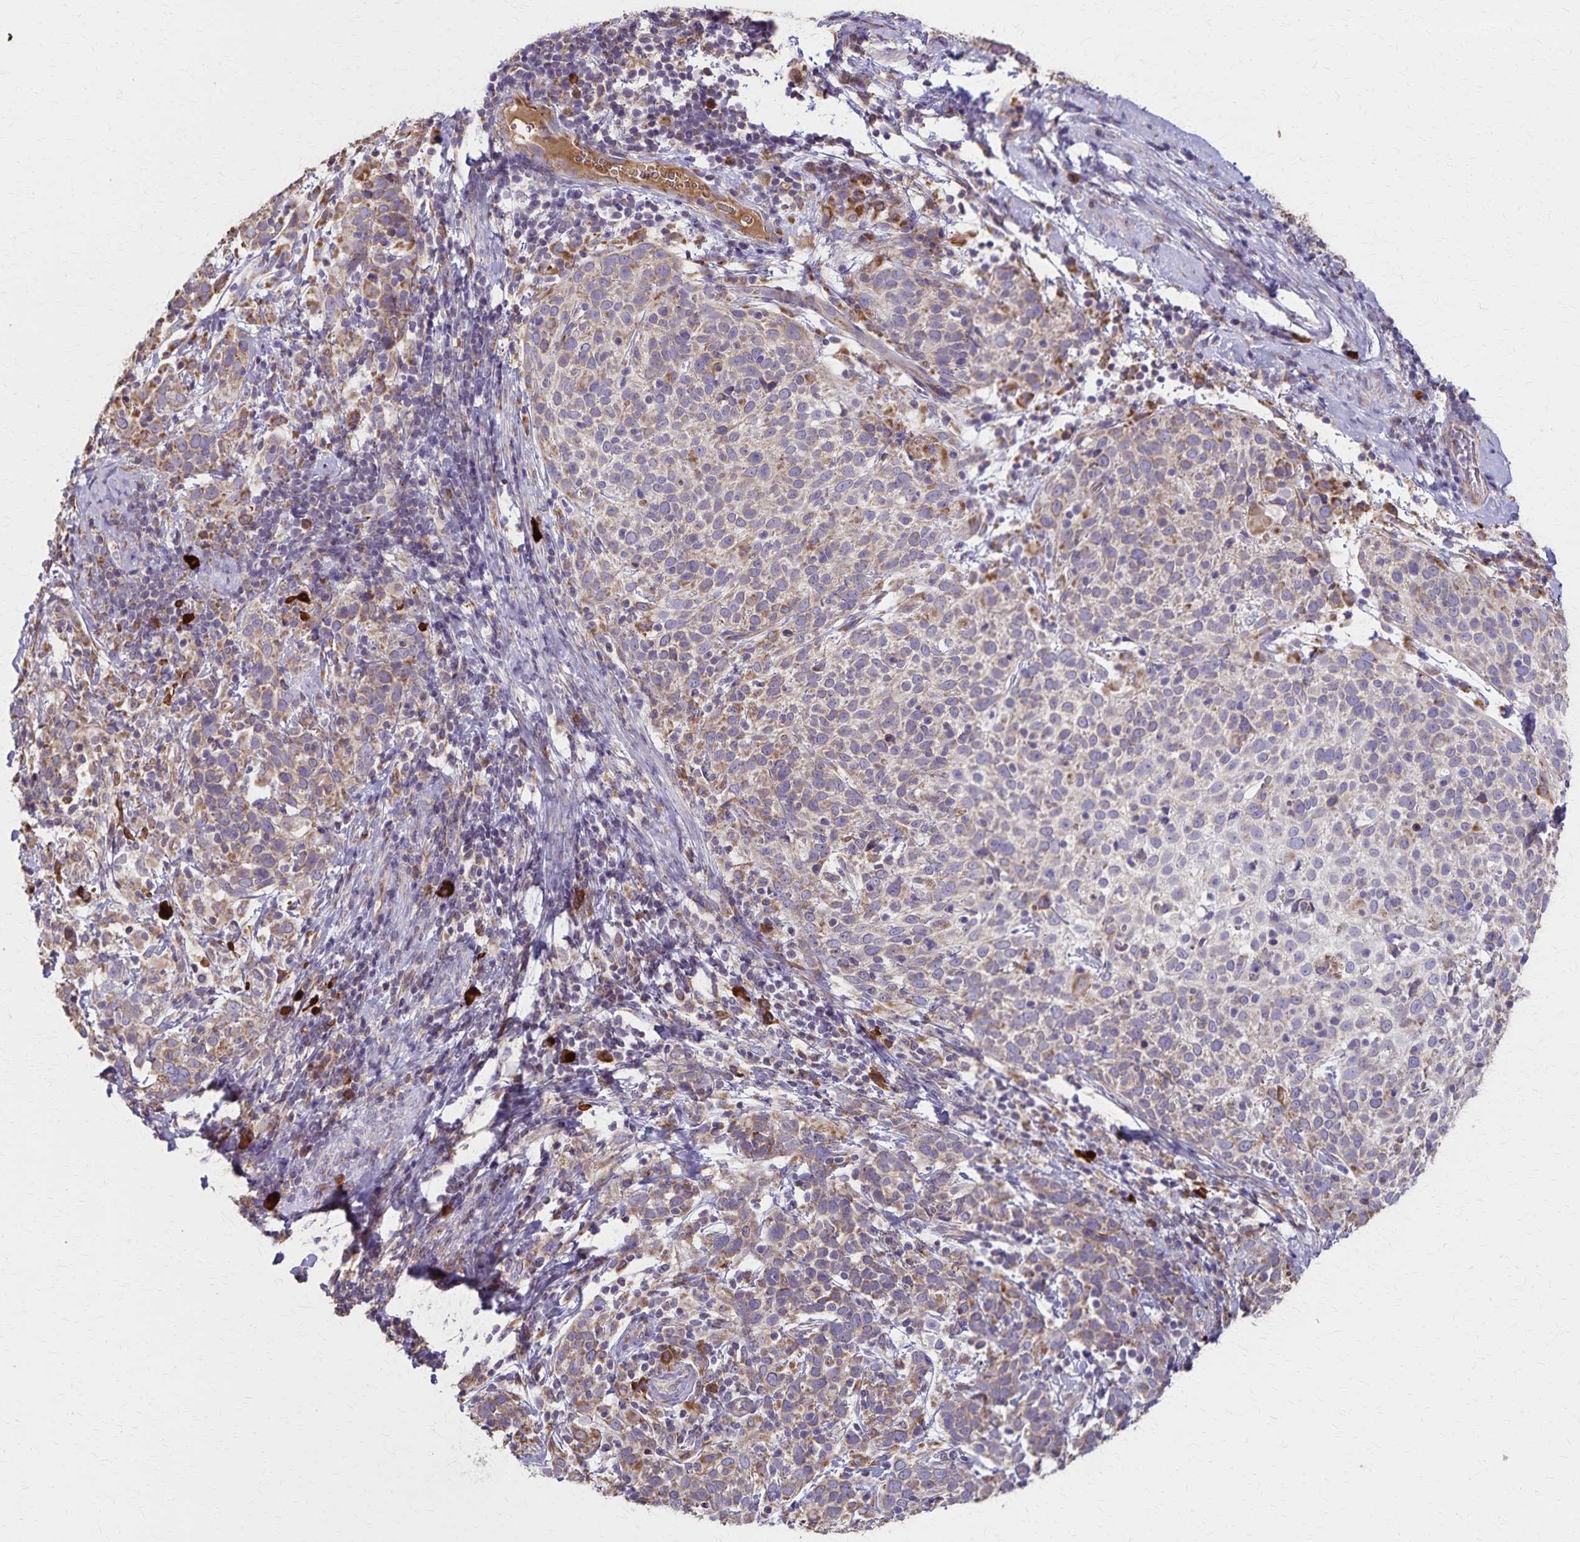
{"staining": {"intensity": "weak", "quantity": "25%-75%", "location": "cytoplasmic/membranous"}, "tissue": "cervical cancer", "cell_type": "Tumor cells", "image_type": "cancer", "snomed": [{"axis": "morphology", "description": "Squamous cell carcinoma, NOS"}, {"axis": "topography", "description": "Cervix"}], "caption": "Protein staining of cervical cancer tissue shows weak cytoplasmic/membranous positivity in about 25%-75% of tumor cells. (Brightfield microscopy of DAB IHC at high magnification).", "gene": "RNF10", "patient": {"sex": "female", "age": 61}}